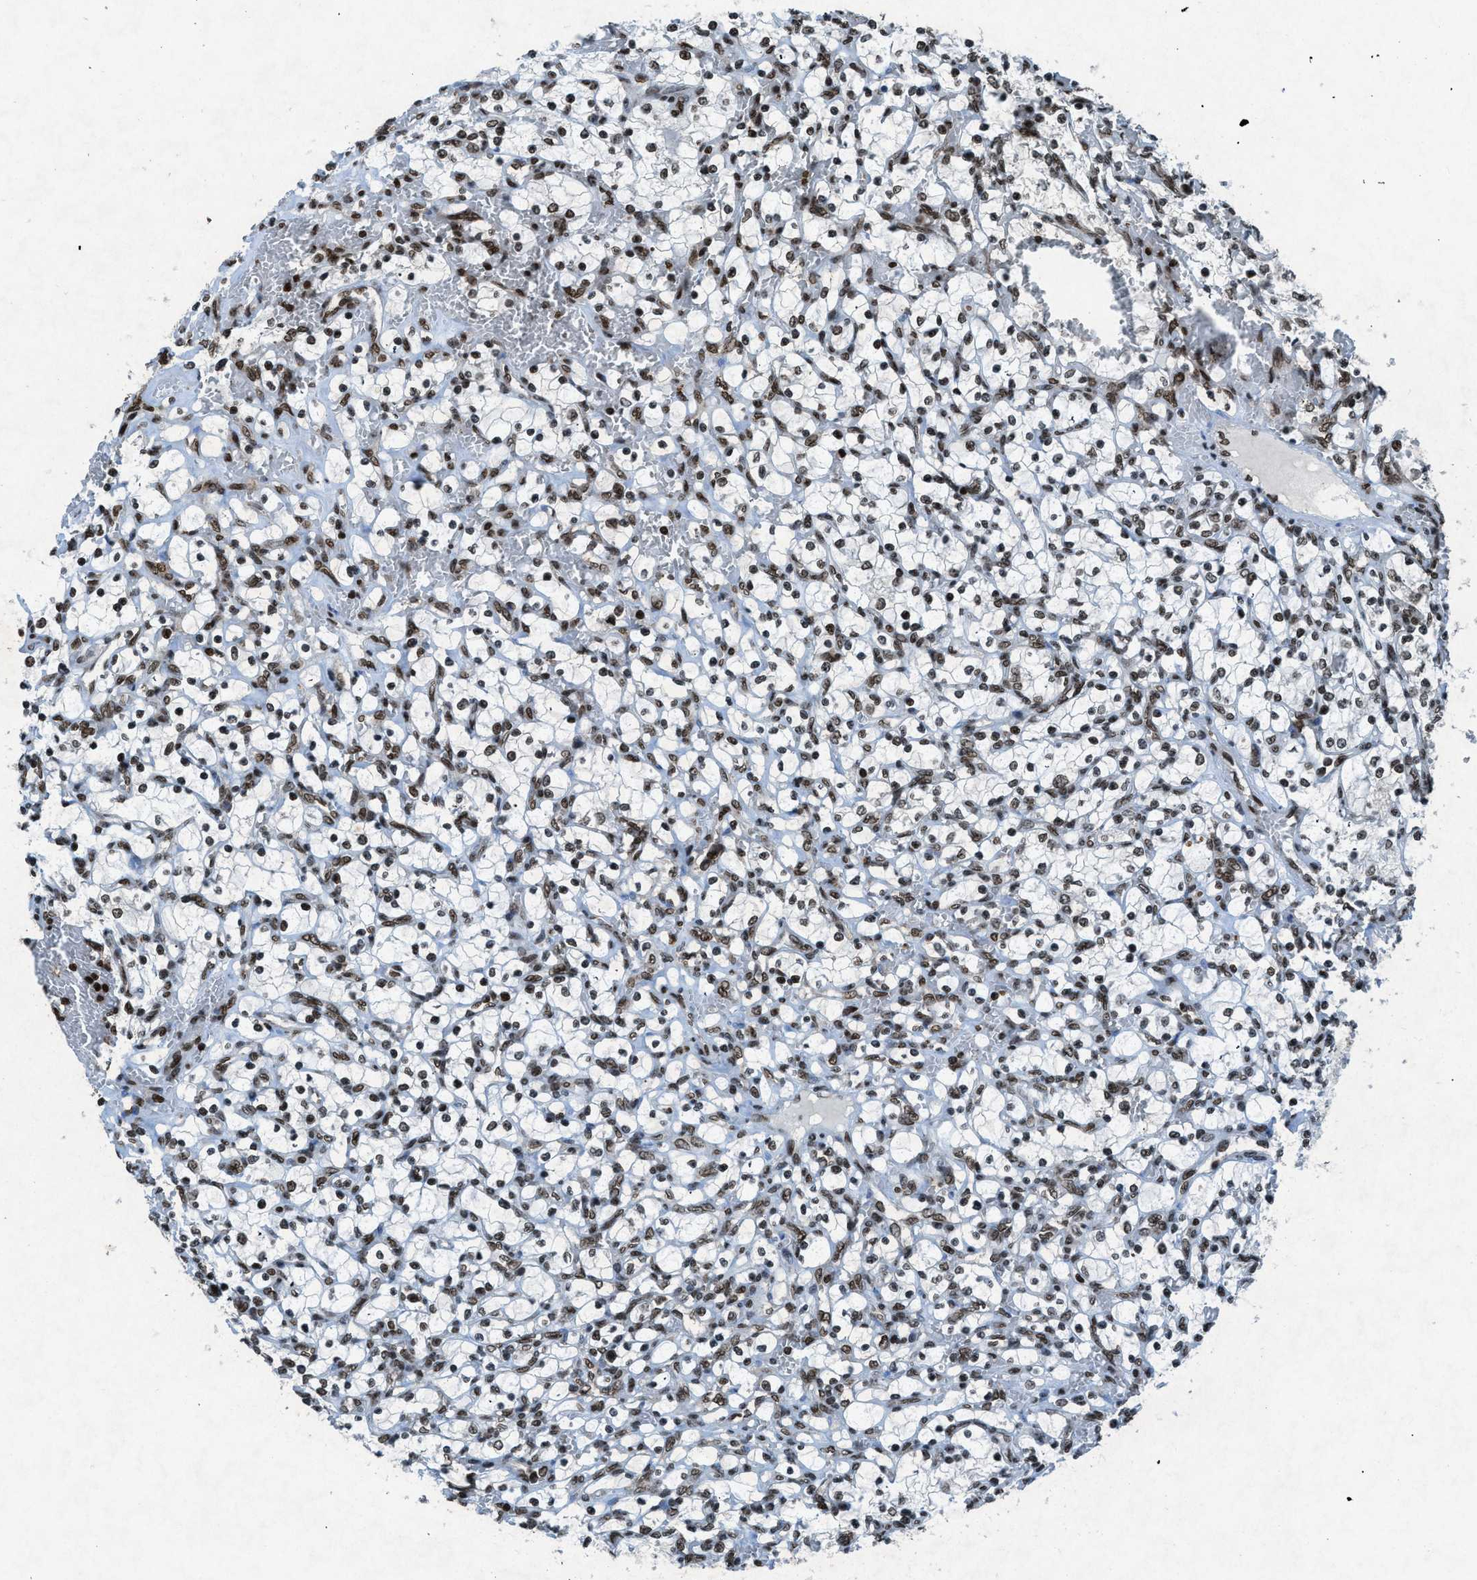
{"staining": {"intensity": "moderate", "quantity": ">75%", "location": "nuclear"}, "tissue": "renal cancer", "cell_type": "Tumor cells", "image_type": "cancer", "snomed": [{"axis": "morphology", "description": "Adenocarcinoma, NOS"}, {"axis": "topography", "description": "Kidney"}], "caption": "The micrograph shows staining of adenocarcinoma (renal), revealing moderate nuclear protein staining (brown color) within tumor cells. (IHC, brightfield microscopy, high magnification).", "gene": "NXF1", "patient": {"sex": "female", "age": 69}}